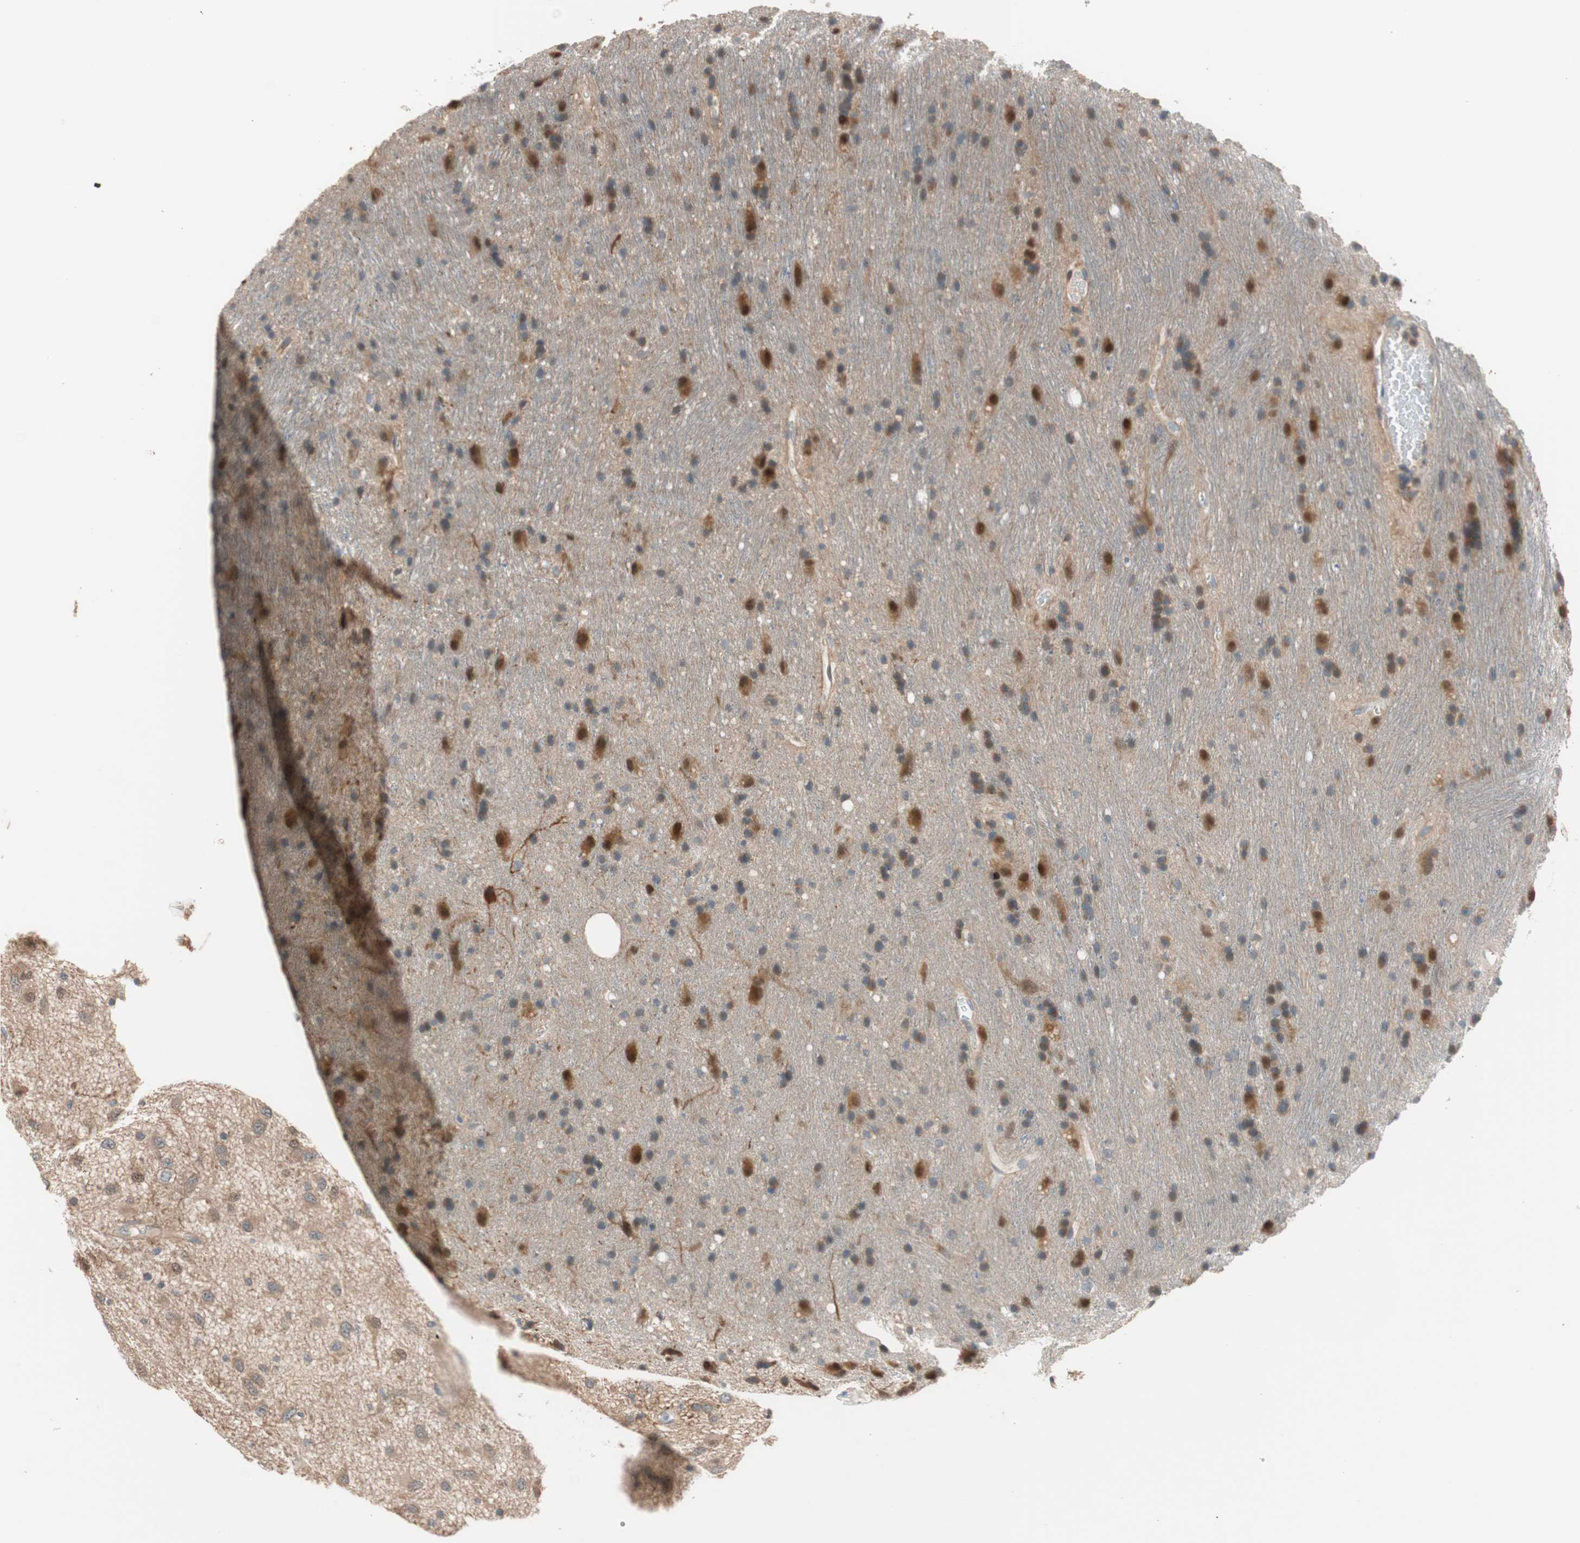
{"staining": {"intensity": "weak", "quantity": "25%-75%", "location": "cytoplasmic/membranous"}, "tissue": "glioma", "cell_type": "Tumor cells", "image_type": "cancer", "snomed": [{"axis": "morphology", "description": "Glioma, malignant, Low grade"}, {"axis": "topography", "description": "Brain"}], "caption": "A brown stain highlights weak cytoplasmic/membranous staining of a protein in human malignant glioma (low-grade) tumor cells.", "gene": "PIK3R3", "patient": {"sex": "male", "age": 77}}